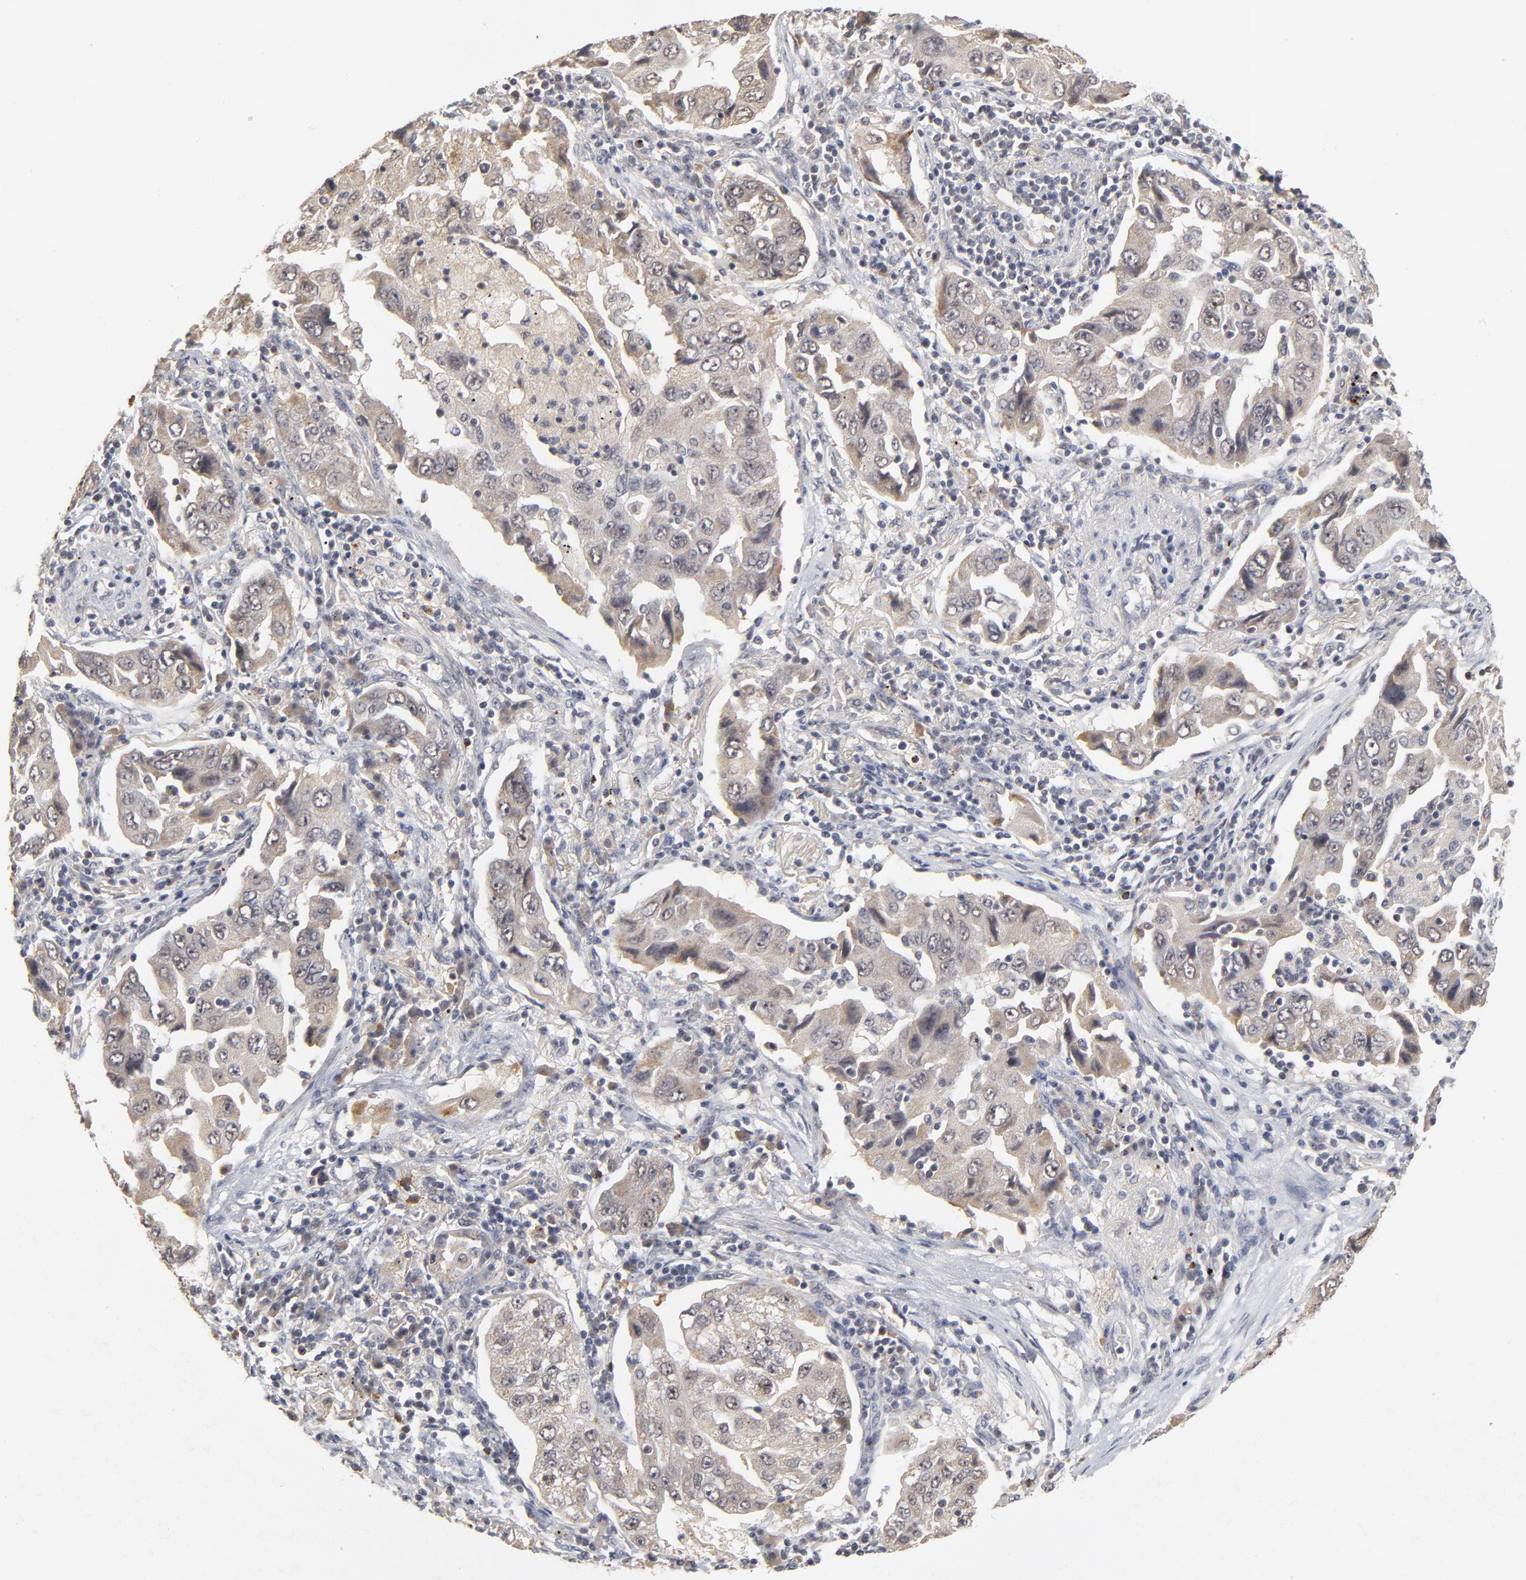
{"staining": {"intensity": "moderate", "quantity": ">75%", "location": "cytoplasmic/membranous"}, "tissue": "lung cancer", "cell_type": "Tumor cells", "image_type": "cancer", "snomed": [{"axis": "morphology", "description": "Adenocarcinoma, NOS"}, {"axis": "topography", "description": "Lung"}], "caption": "The photomicrograph demonstrates staining of lung cancer (adenocarcinoma), revealing moderate cytoplasmic/membranous protein expression (brown color) within tumor cells.", "gene": "WSB1", "patient": {"sex": "female", "age": 65}}